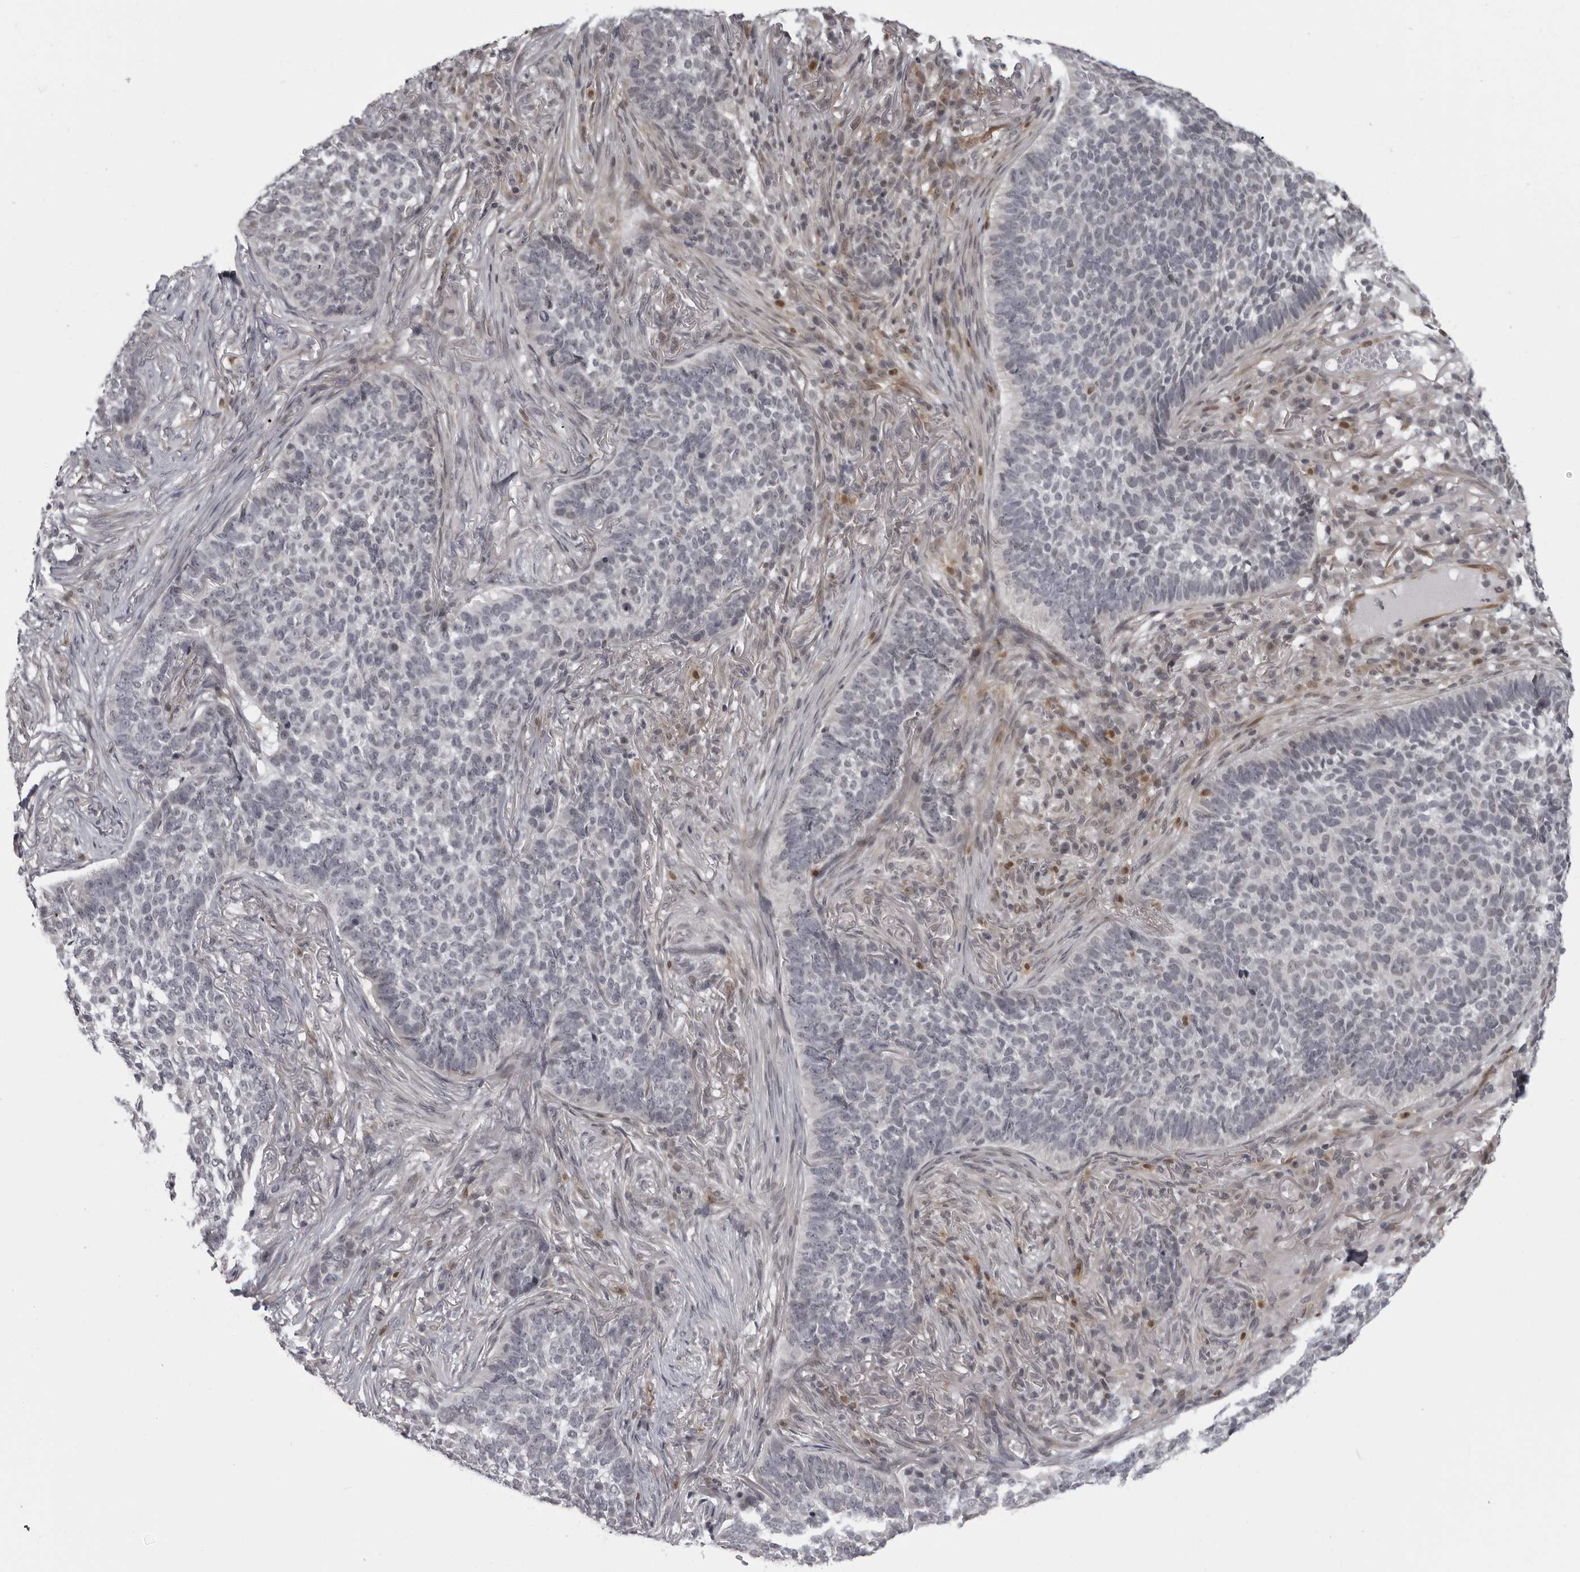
{"staining": {"intensity": "negative", "quantity": "none", "location": "none"}, "tissue": "skin cancer", "cell_type": "Tumor cells", "image_type": "cancer", "snomed": [{"axis": "morphology", "description": "Basal cell carcinoma"}, {"axis": "topography", "description": "Skin"}], "caption": "Immunohistochemistry photomicrograph of neoplastic tissue: human skin cancer stained with DAB (3,3'-diaminobenzidine) shows no significant protein positivity in tumor cells.", "gene": "MAPK12", "patient": {"sex": "male", "age": 85}}